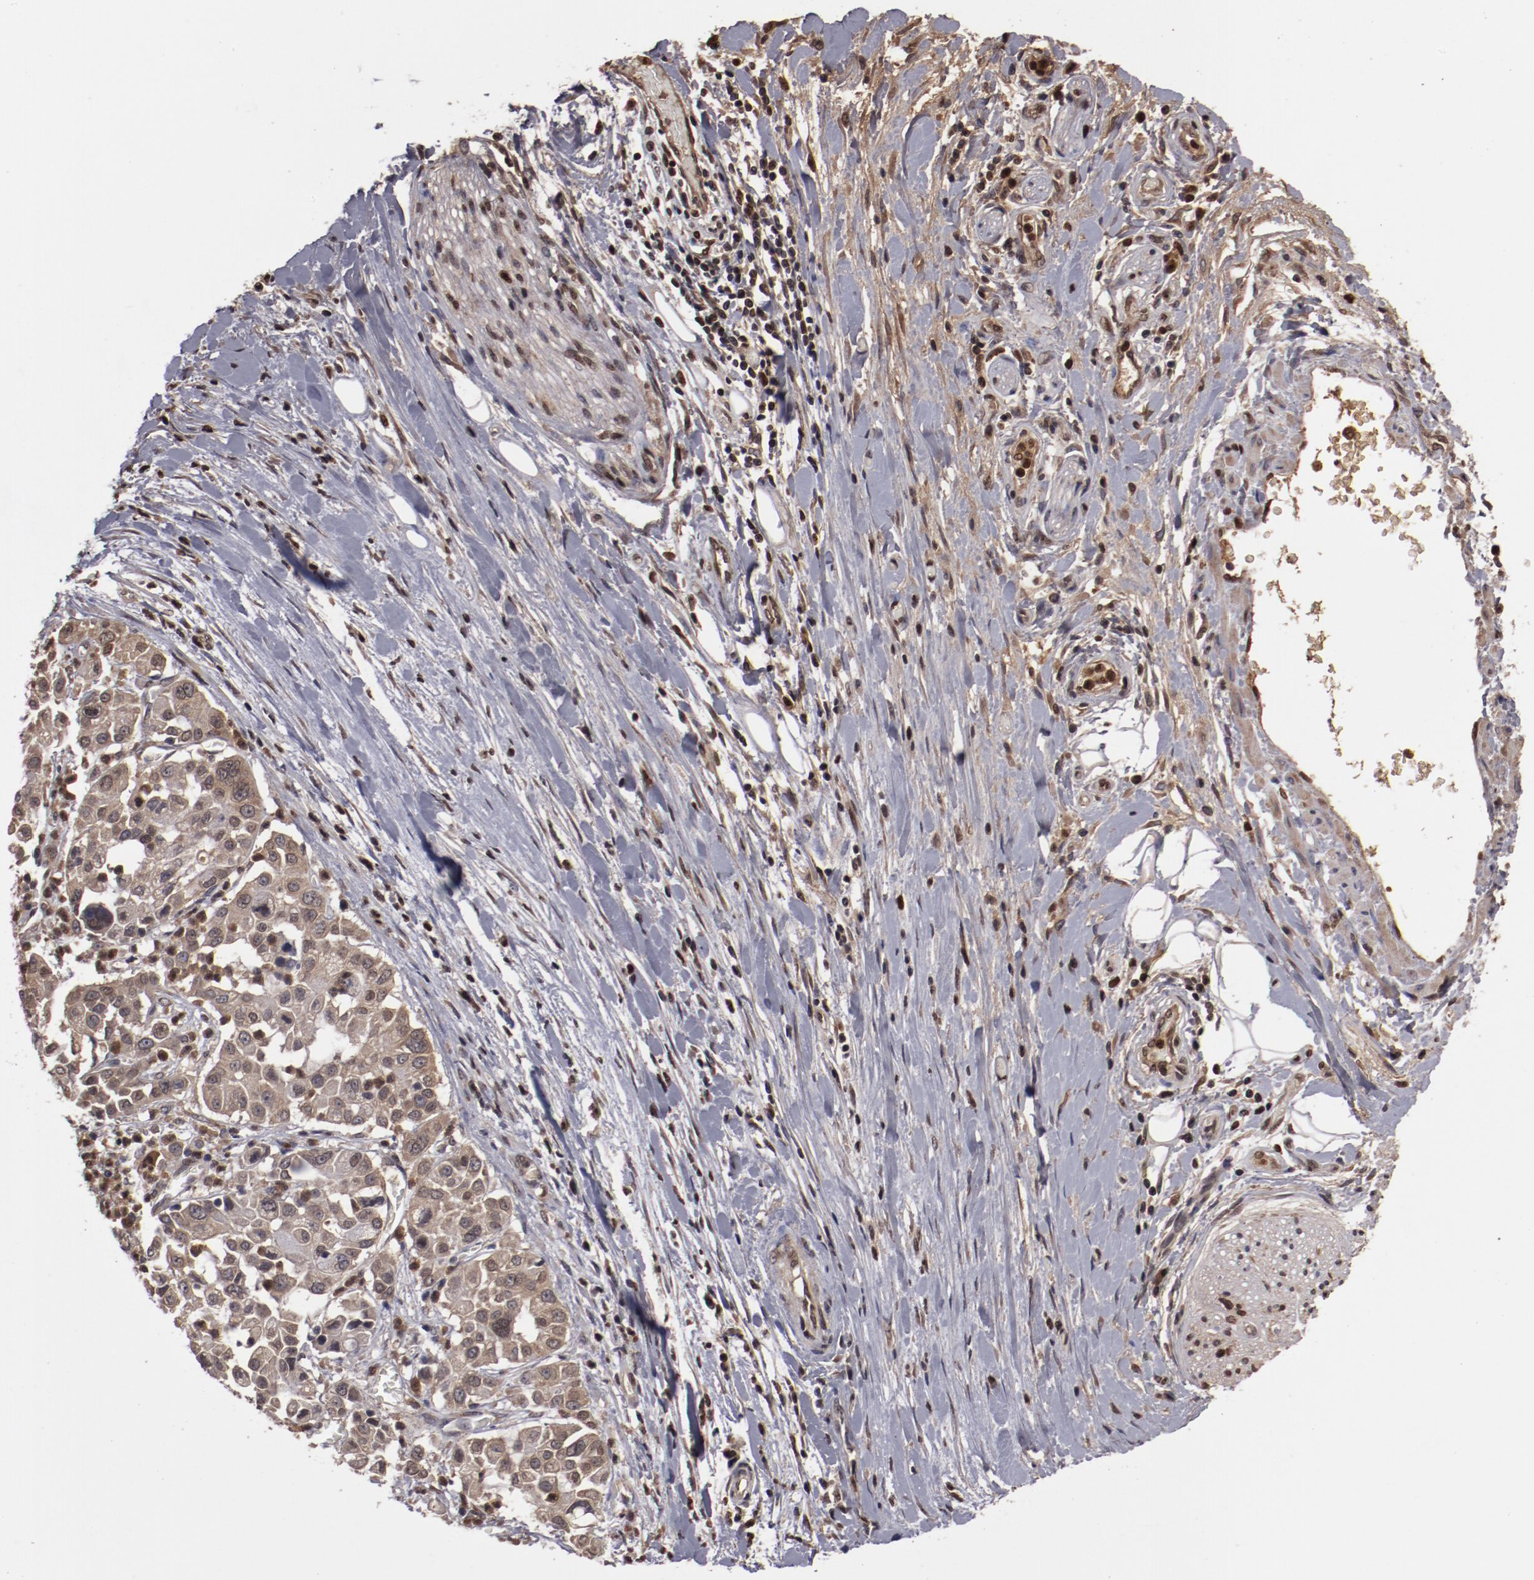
{"staining": {"intensity": "moderate", "quantity": ">75%", "location": "cytoplasmic/membranous"}, "tissue": "pancreatic cancer", "cell_type": "Tumor cells", "image_type": "cancer", "snomed": [{"axis": "morphology", "description": "Adenocarcinoma, NOS"}, {"axis": "topography", "description": "Pancreas"}], "caption": "Brown immunohistochemical staining in human adenocarcinoma (pancreatic) displays moderate cytoplasmic/membranous expression in about >75% of tumor cells. (DAB (3,3'-diaminobenzidine) IHC, brown staining for protein, blue staining for nuclei).", "gene": "SERPINA7", "patient": {"sex": "female", "age": 52}}